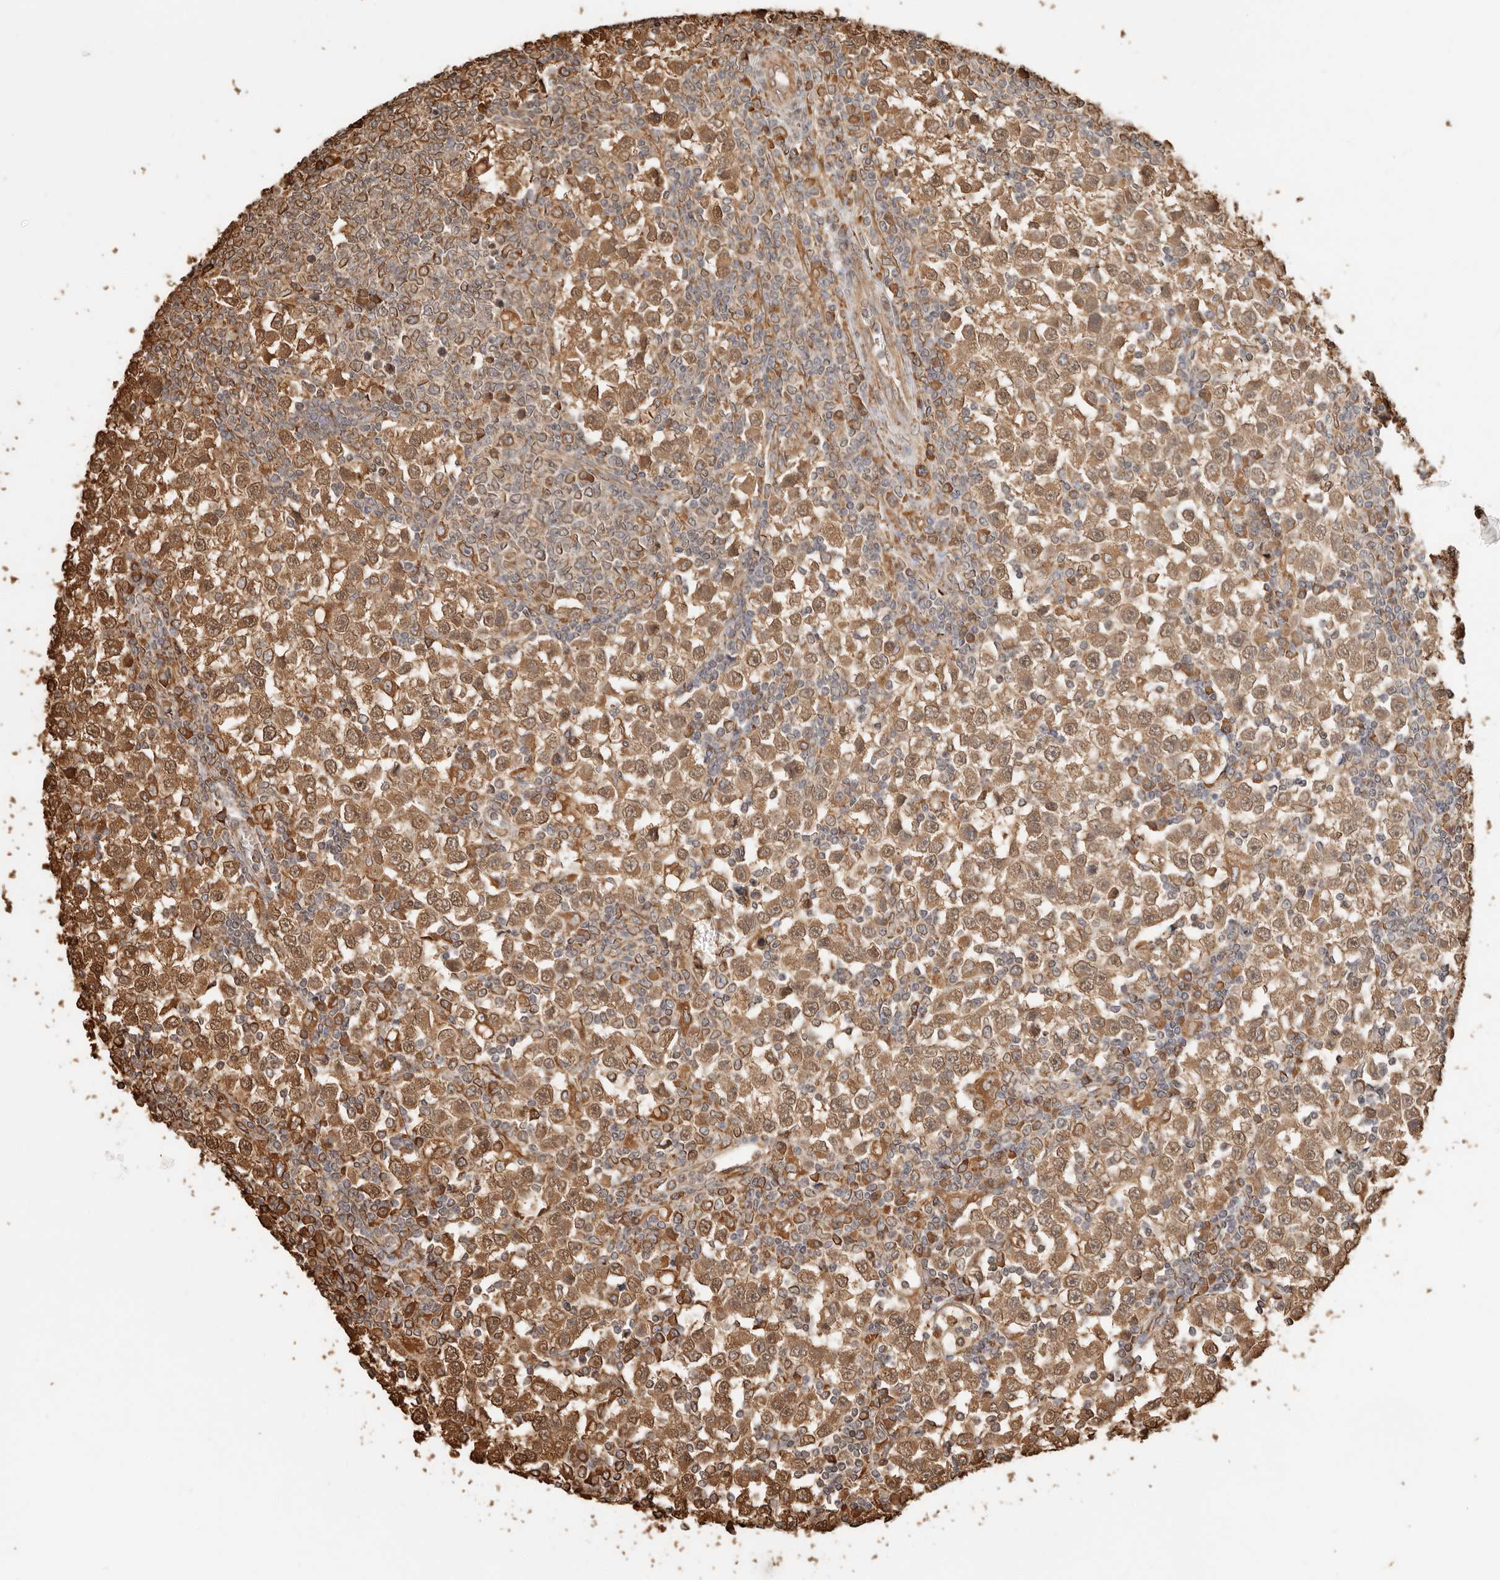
{"staining": {"intensity": "moderate", "quantity": ">75%", "location": "cytoplasmic/membranous,nuclear"}, "tissue": "testis cancer", "cell_type": "Tumor cells", "image_type": "cancer", "snomed": [{"axis": "morphology", "description": "Seminoma, NOS"}, {"axis": "topography", "description": "Testis"}], "caption": "Protein staining of seminoma (testis) tissue exhibits moderate cytoplasmic/membranous and nuclear expression in about >75% of tumor cells.", "gene": "ARHGEF10L", "patient": {"sex": "male", "age": 65}}